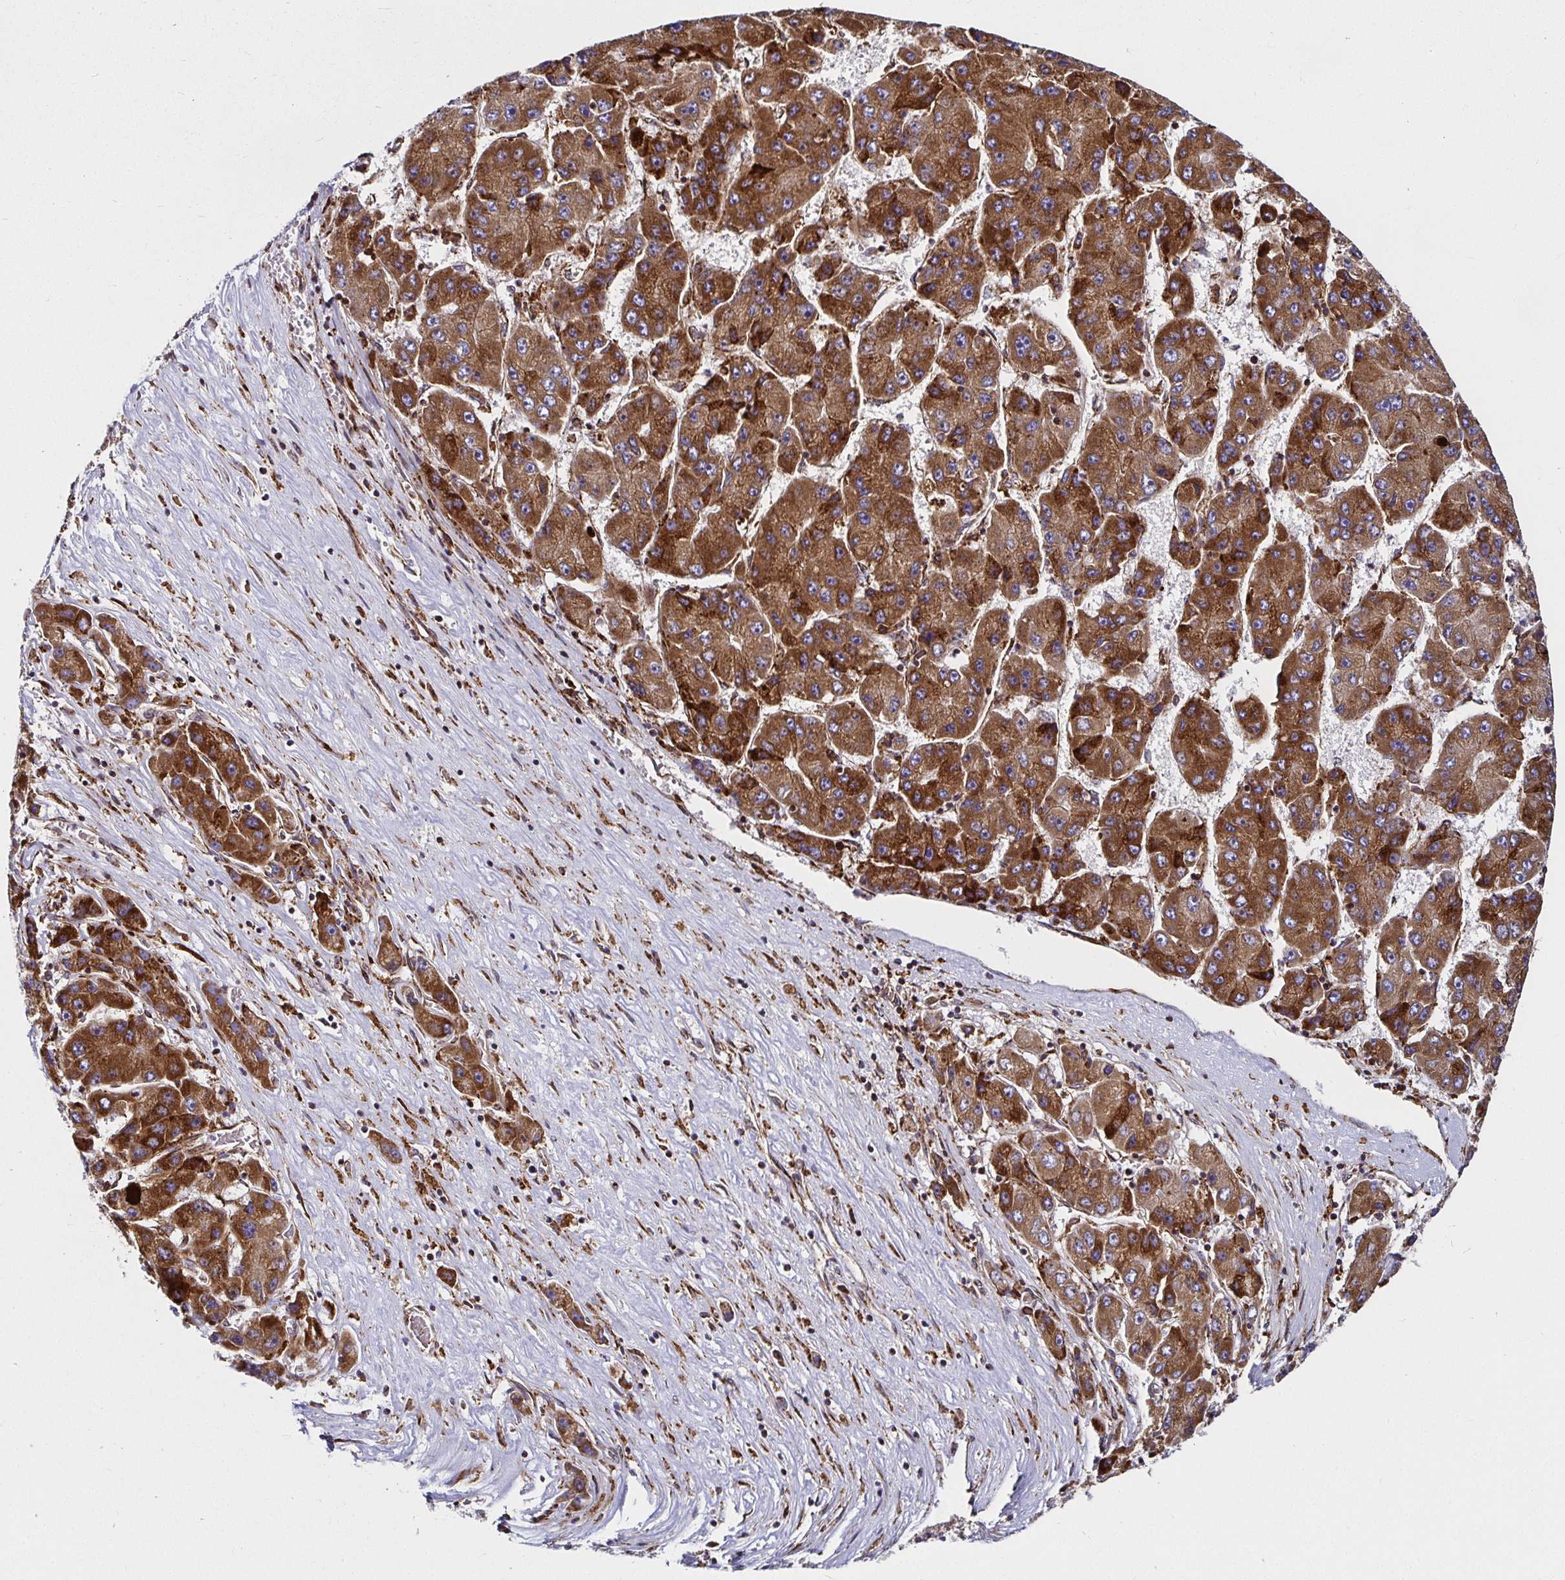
{"staining": {"intensity": "moderate", "quantity": ">75%", "location": "cytoplasmic/membranous"}, "tissue": "liver cancer", "cell_type": "Tumor cells", "image_type": "cancer", "snomed": [{"axis": "morphology", "description": "Carcinoma, Hepatocellular, NOS"}, {"axis": "topography", "description": "Liver"}], "caption": "Human liver cancer (hepatocellular carcinoma) stained for a protein (brown) shows moderate cytoplasmic/membranous positive positivity in about >75% of tumor cells.", "gene": "SMYD3", "patient": {"sex": "female", "age": 61}}